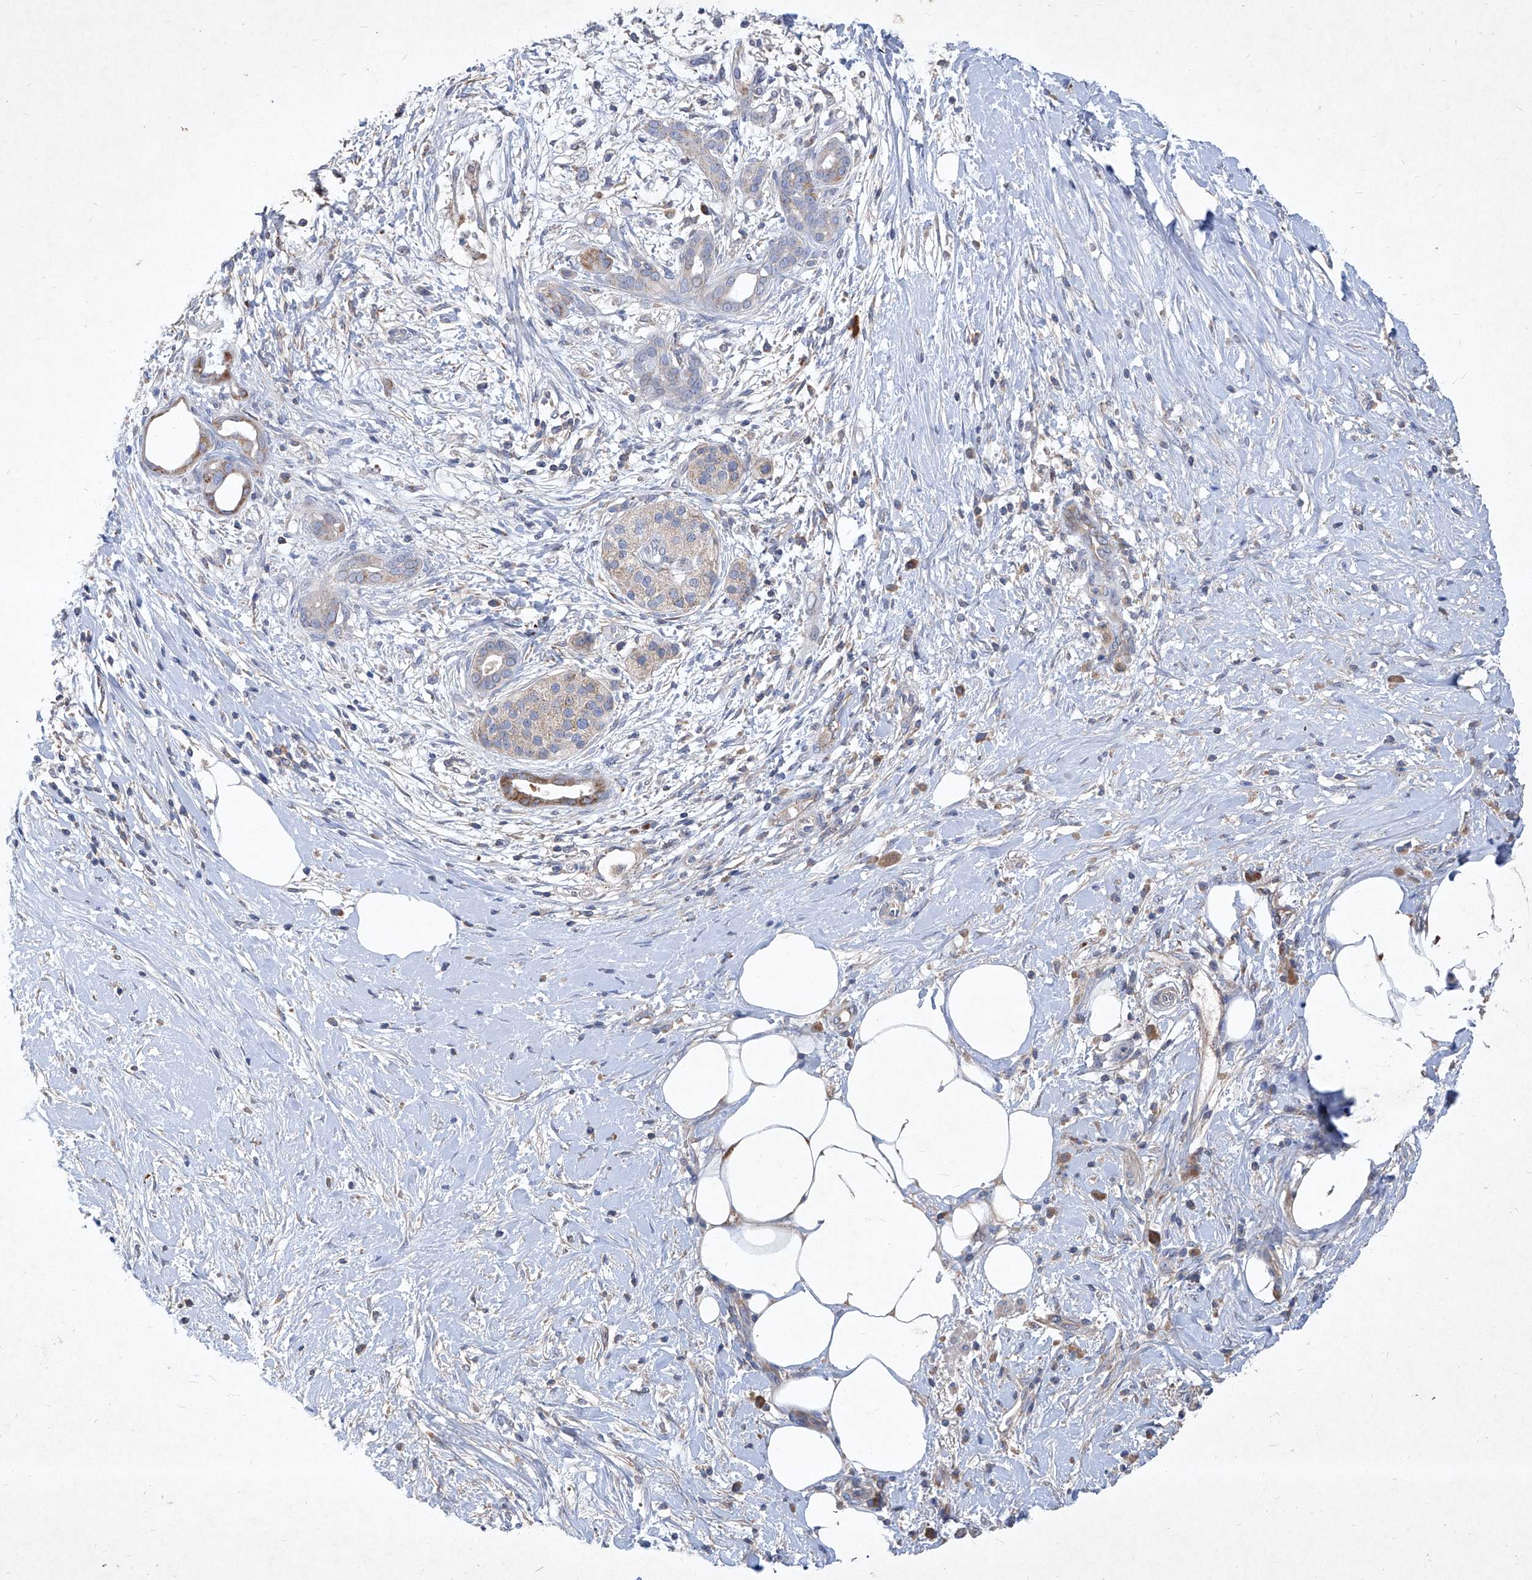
{"staining": {"intensity": "weak", "quantity": "<25%", "location": "cytoplasmic/membranous"}, "tissue": "pancreatic cancer", "cell_type": "Tumor cells", "image_type": "cancer", "snomed": [{"axis": "morphology", "description": "Adenocarcinoma, NOS"}, {"axis": "topography", "description": "Pancreas"}], "caption": "DAB (3,3'-diaminobenzidine) immunohistochemical staining of pancreatic adenocarcinoma exhibits no significant positivity in tumor cells.", "gene": "EPHA8", "patient": {"sex": "male", "age": 58}}